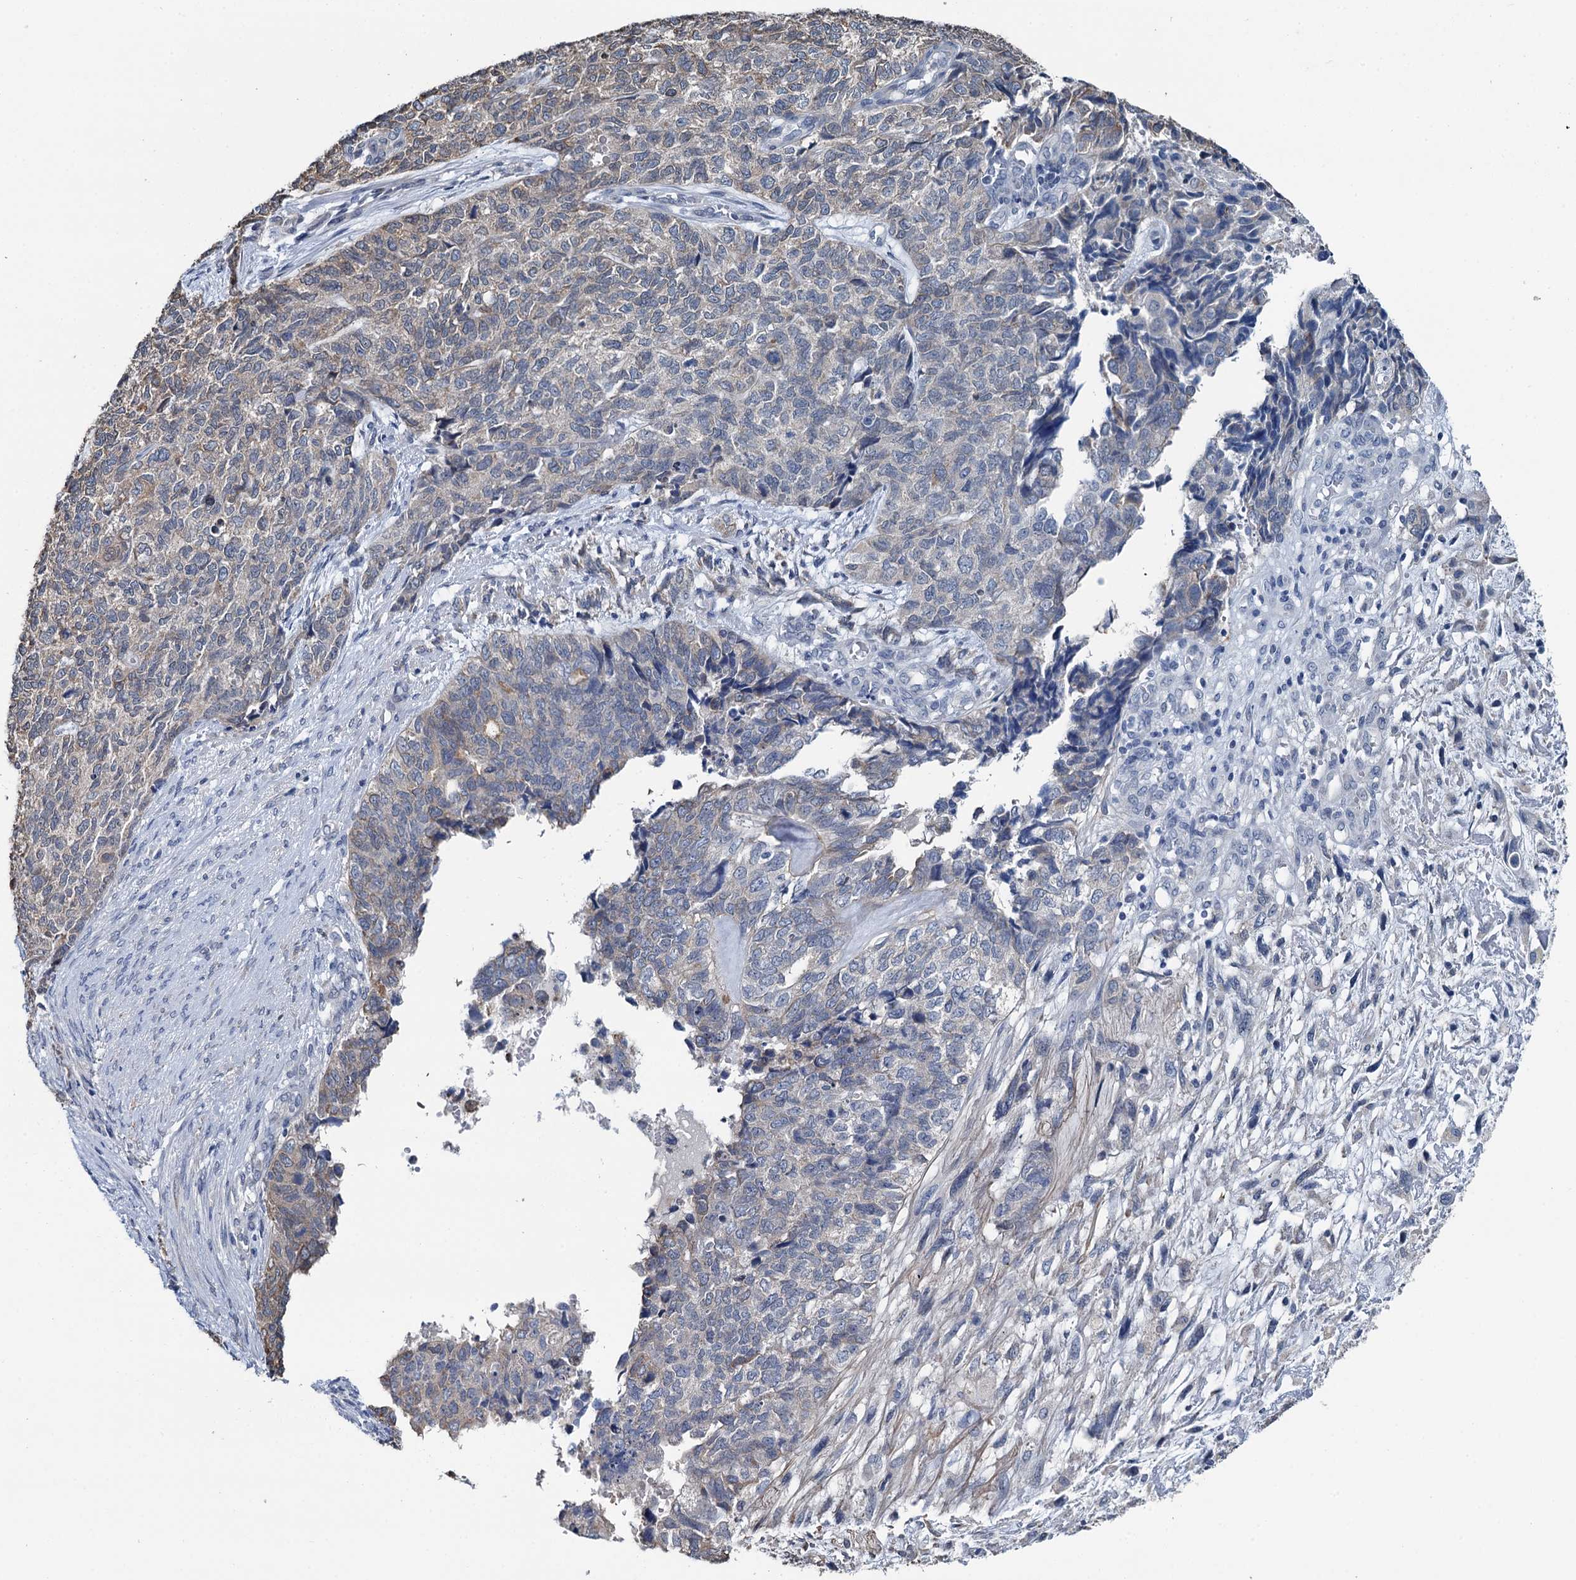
{"staining": {"intensity": "weak", "quantity": "<25%", "location": "cytoplasmic/membranous"}, "tissue": "cervical cancer", "cell_type": "Tumor cells", "image_type": "cancer", "snomed": [{"axis": "morphology", "description": "Squamous cell carcinoma, NOS"}, {"axis": "topography", "description": "Cervix"}], "caption": "Tumor cells are negative for brown protein staining in squamous cell carcinoma (cervical). The staining was performed using DAB to visualize the protein expression in brown, while the nuclei were stained in blue with hematoxylin (Magnification: 20x).", "gene": "MIOX", "patient": {"sex": "female", "age": 63}}